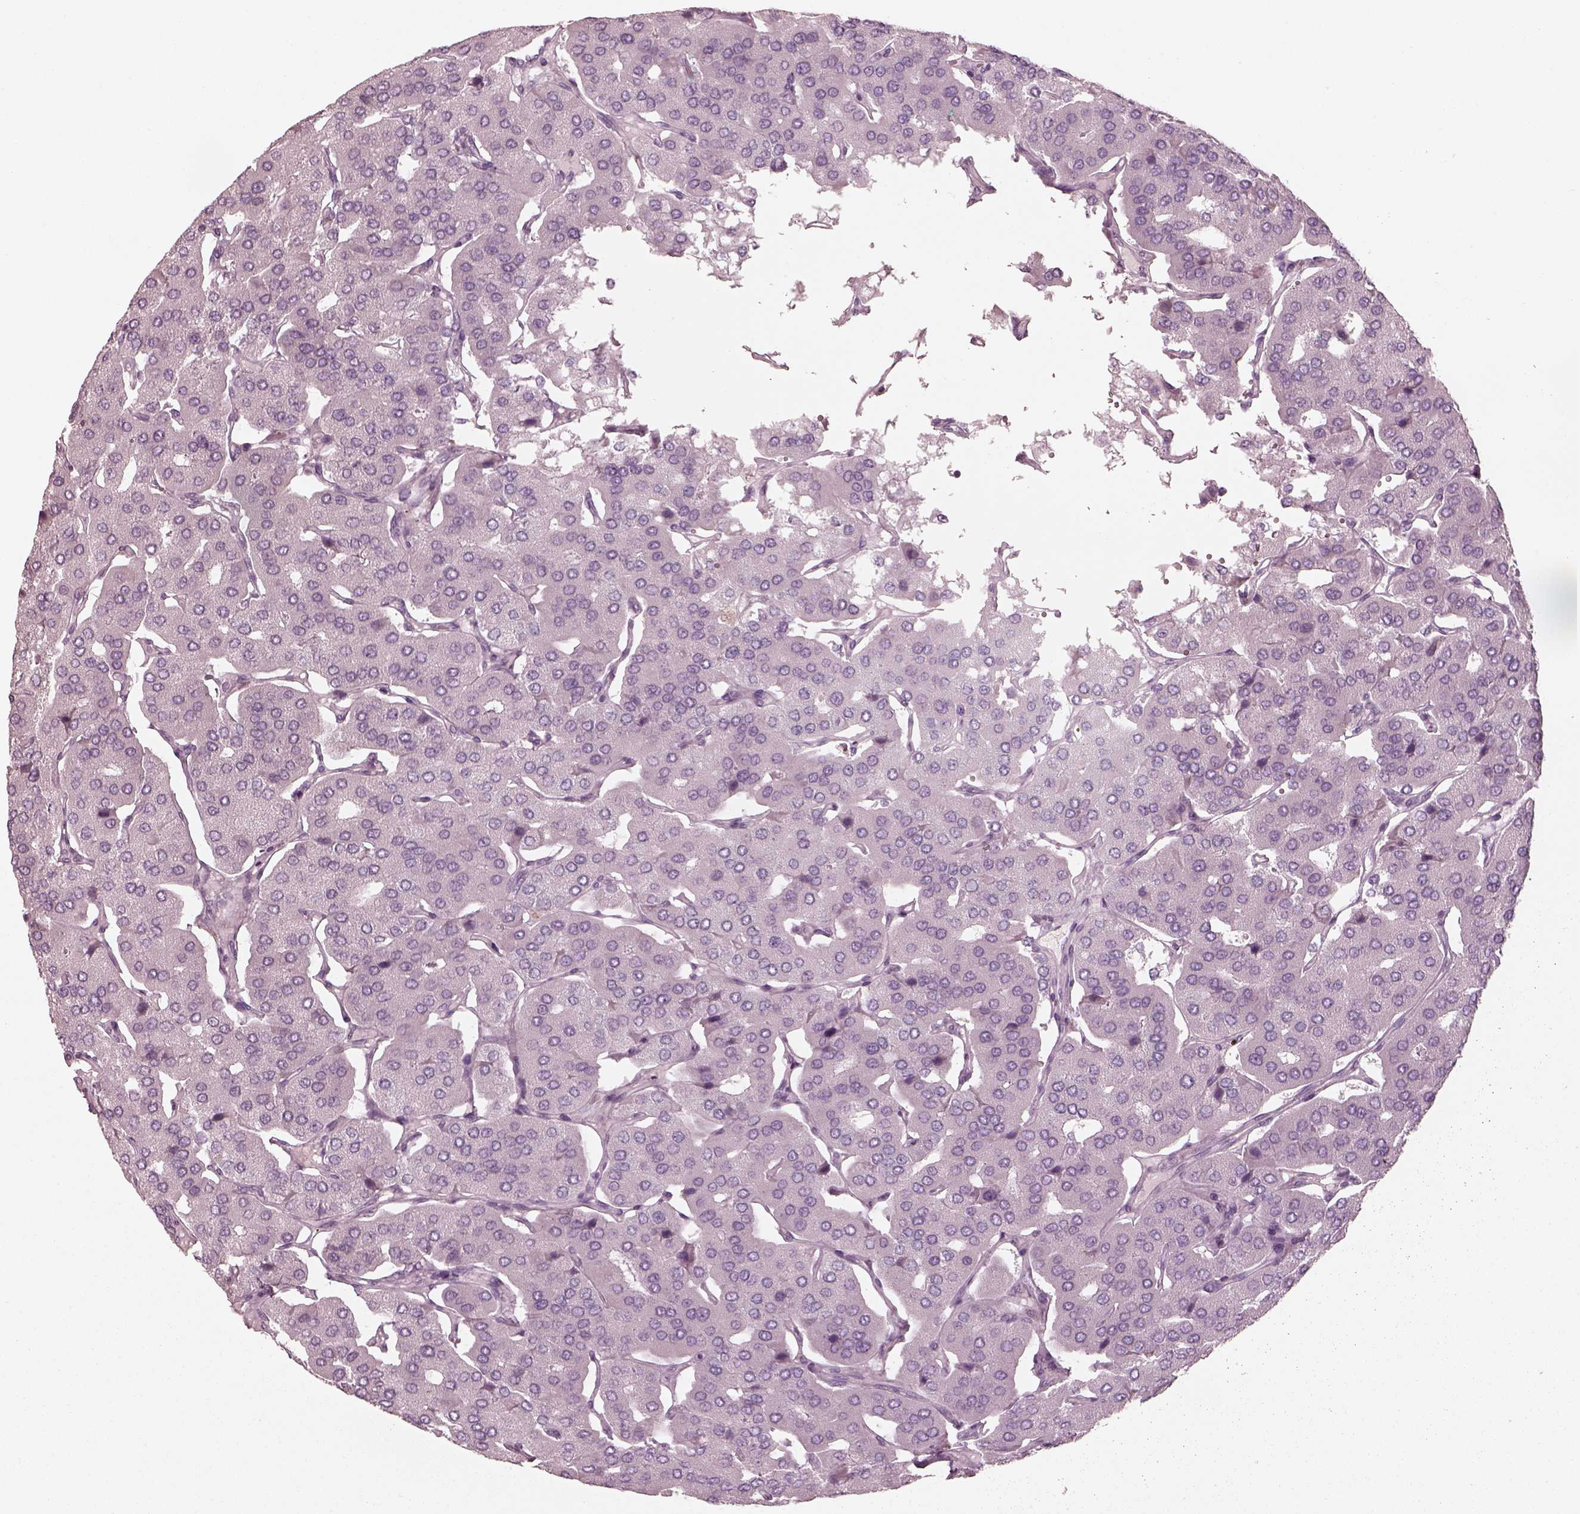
{"staining": {"intensity": "negative", "quantity": "none", "location": "none"}, "tissue": "parathyroid gland", "cell_type": "Glandular cells", "image_type": "normal", "snomed": [{"axis": "morphology", "description": "Normal tissue, NOS"}, {"axis": "morphology", "description": "Adenoma, NOS"}, {"axis": "topography", "description": "Parathyroid gland"}], "caption": "DAB immunohistochemical staining of benign parathyroid gland exhibits no significant staining in glandular cells.", "gene": "CADM2", "patient": {"sex": "female", "age": 86}}